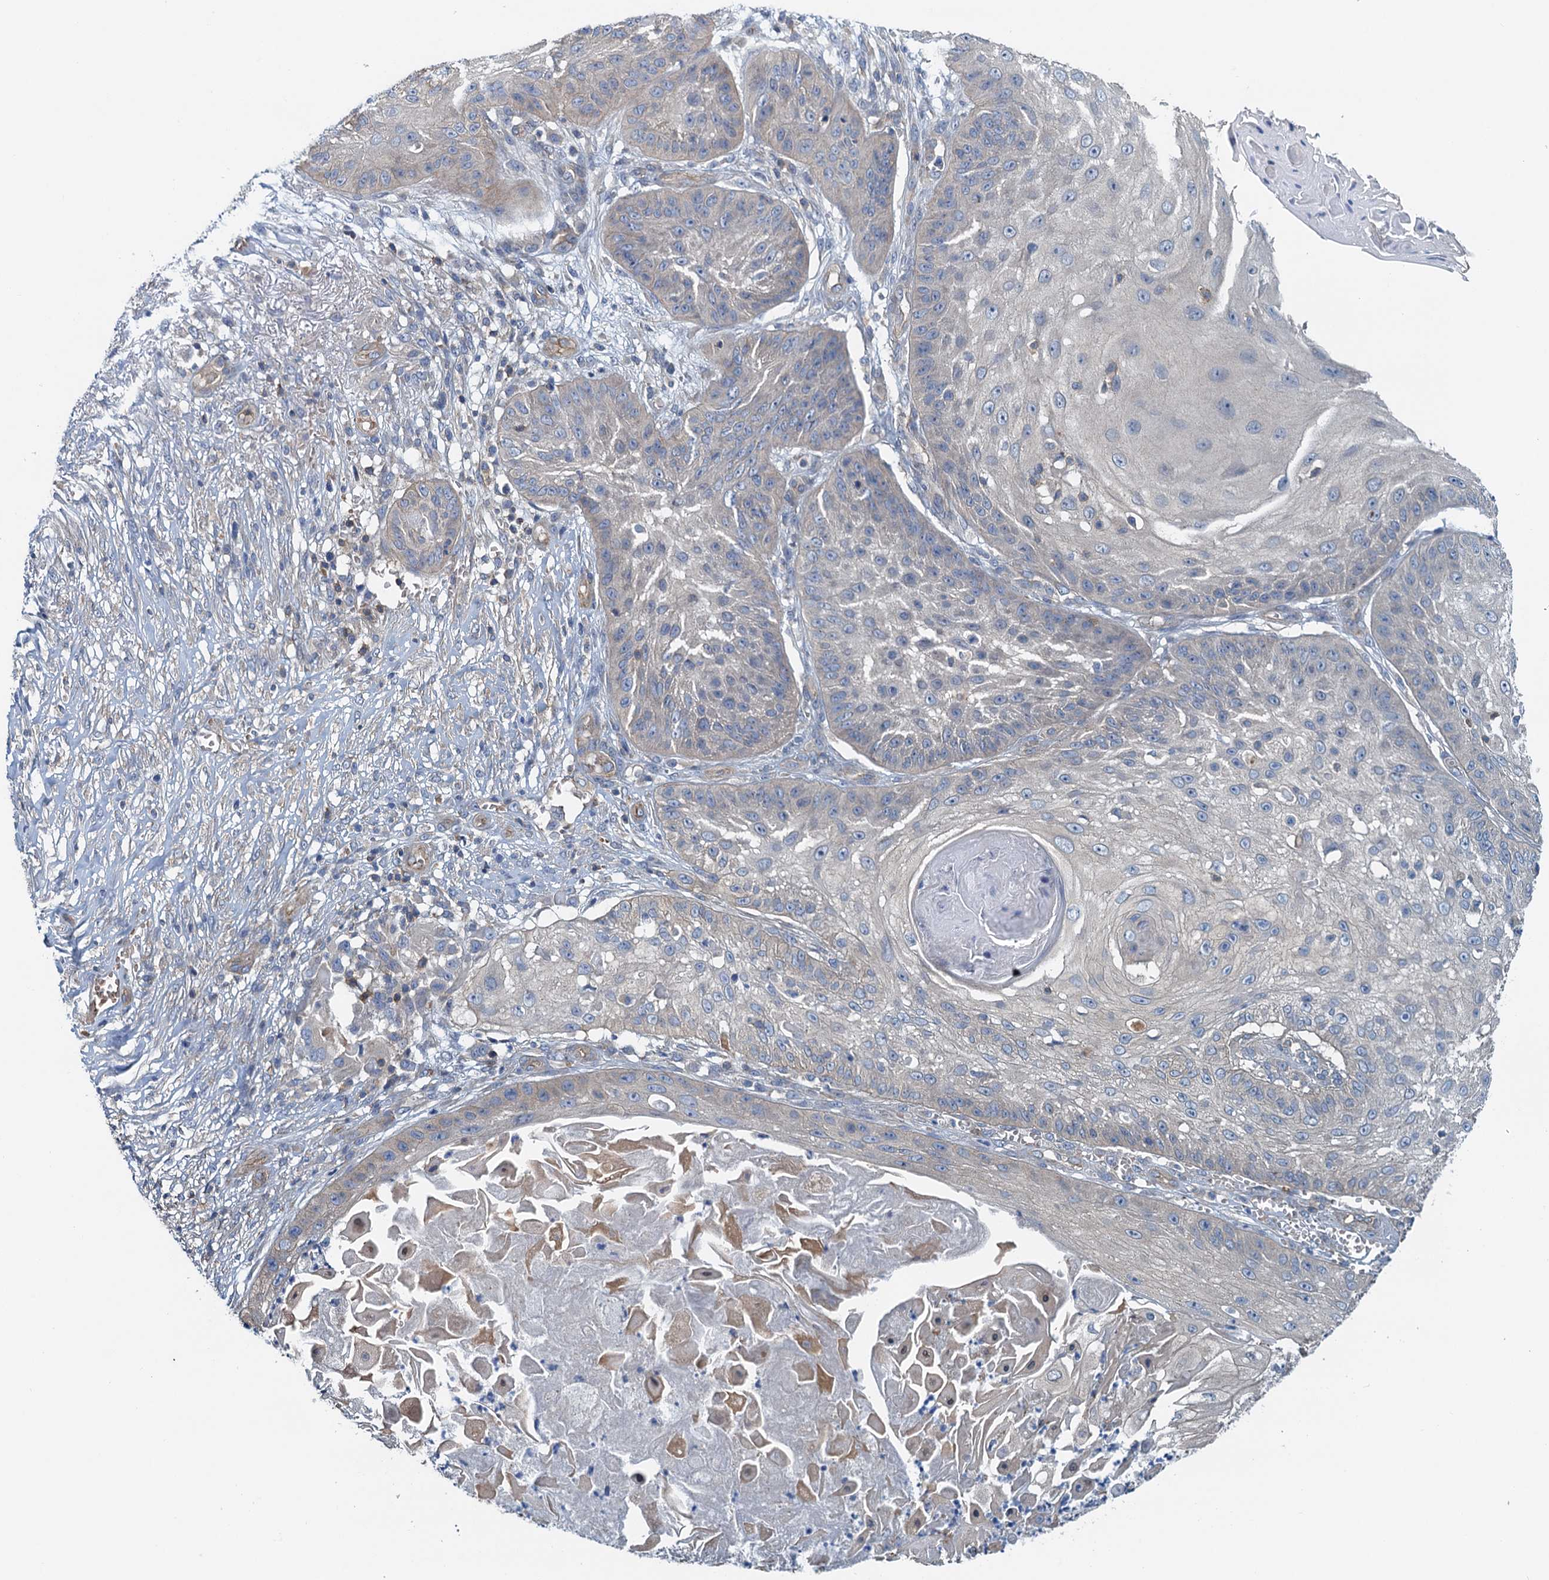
{"staining": {"intensity": "negative", "quantity": "none", "location": "none"}, "tissue": "skin cancer", "cell_type": "Tumor cells", "image_type": "cancer", "snomed": [{"axis": "morphology", "description": "Squamous cell carcinoma, NOS"}, {"axis": "topography", "description": "Skin"}], "caption": "This micrograph is of skin cancer (squamous cell carcinoma) stained with immunohistochemistry (IHC) to label a protein in brown with the nuclei are counter-stained blue. There is no expression in tumor cells.", "gene": "ROGDI", "patient": {"sex": "male", "age": 70}}